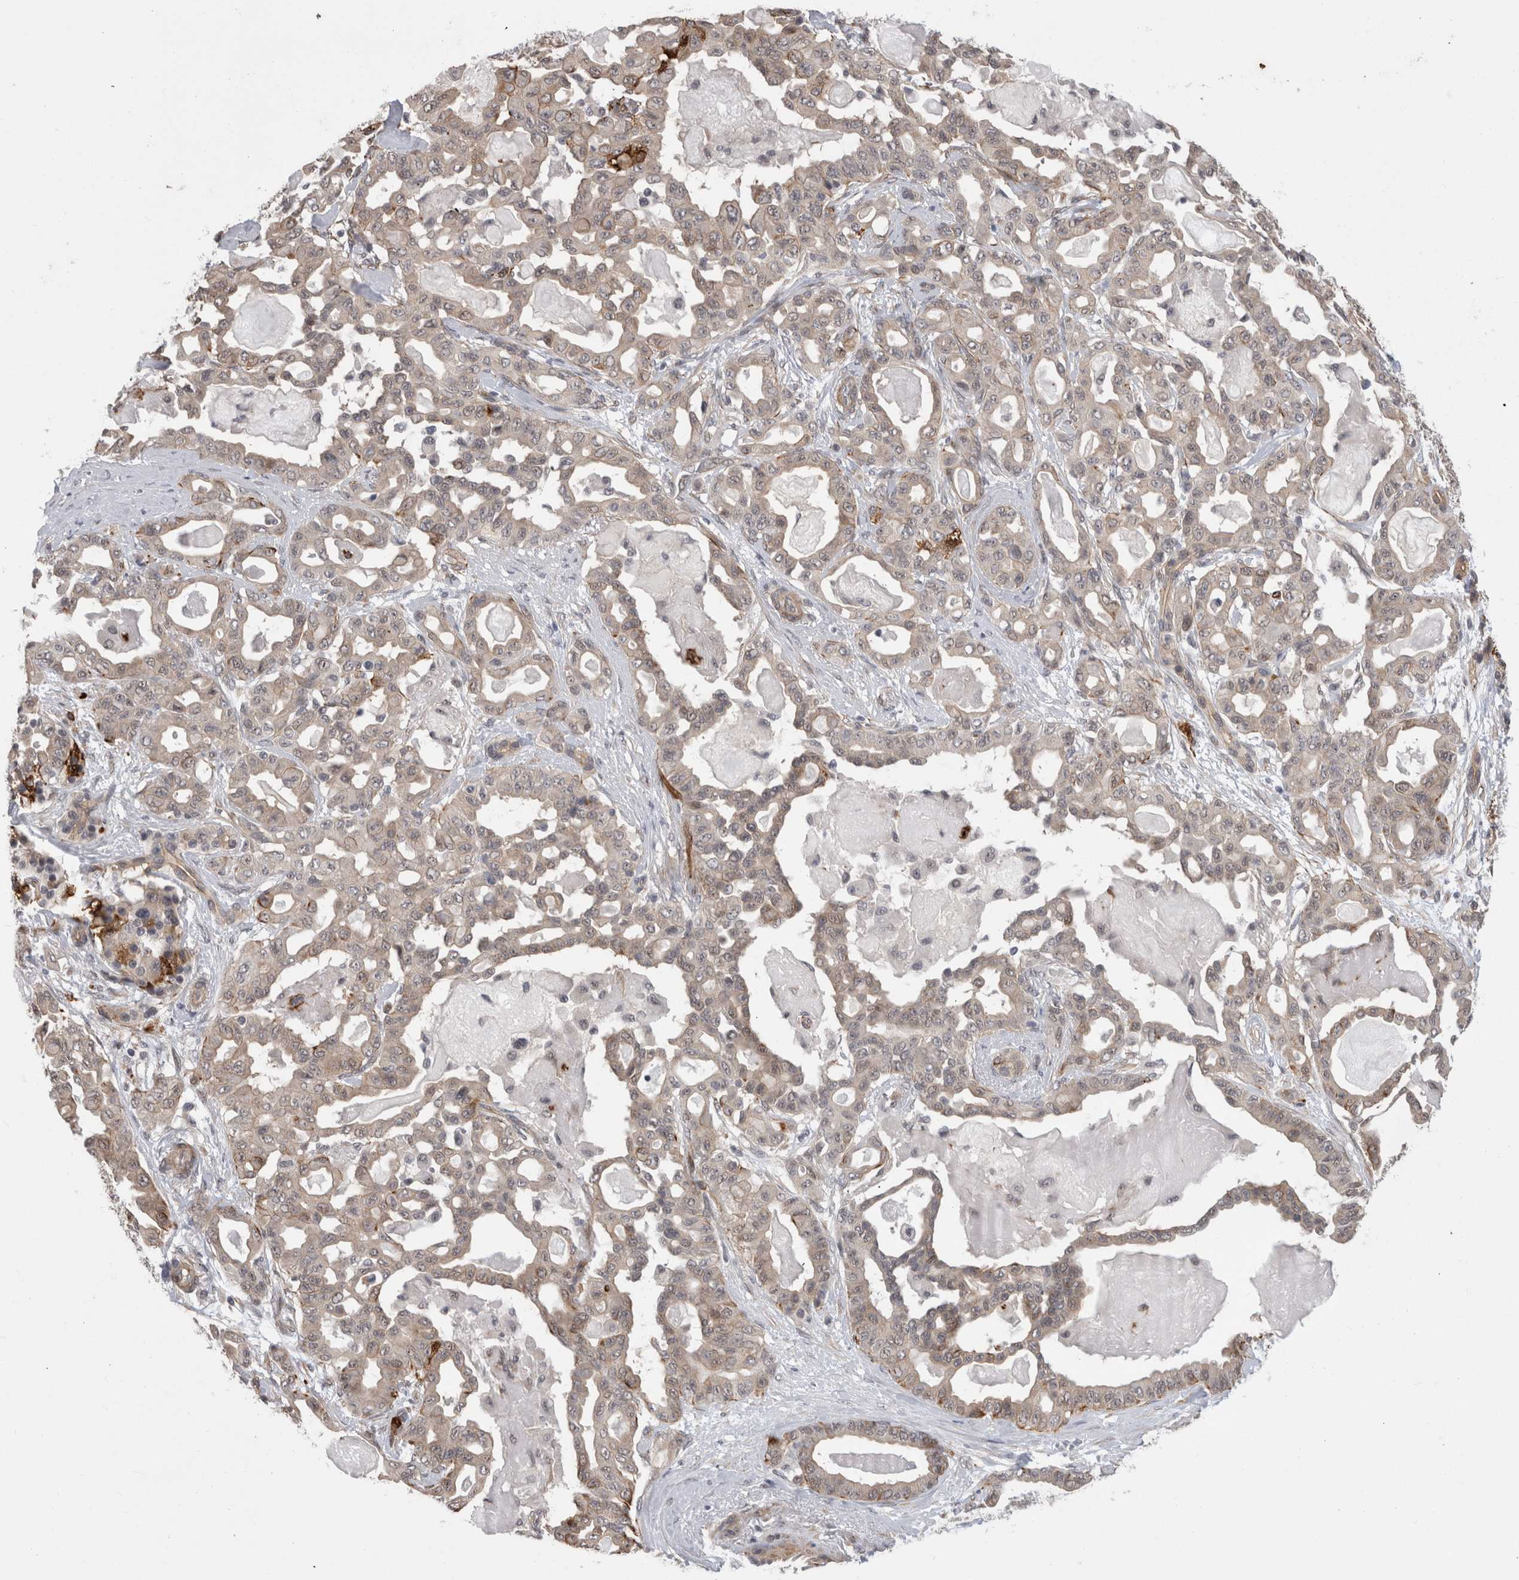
{"staining": {"intensity": "weak", "quantity": "25%-75%", "location": "cytoplasmic/membranous"}, "tissue": "pancreatic cancer", "cell_type": "Tumor cells", "image_type": "cancer", "snomed": [{"axis": "morphology", "description": "Adenocarcinoma, NOS"}, {"axis": "topography", "description": "Pancreas"}], "caption": "Pancreatic adenocarcinoma stained with a brown dye reveals weak cytoplasmic/membranous positive expression in about 25%-75% of tumor cells.", "gene": "FAM83H", "patient": {"sex": "male", "age": 63}}